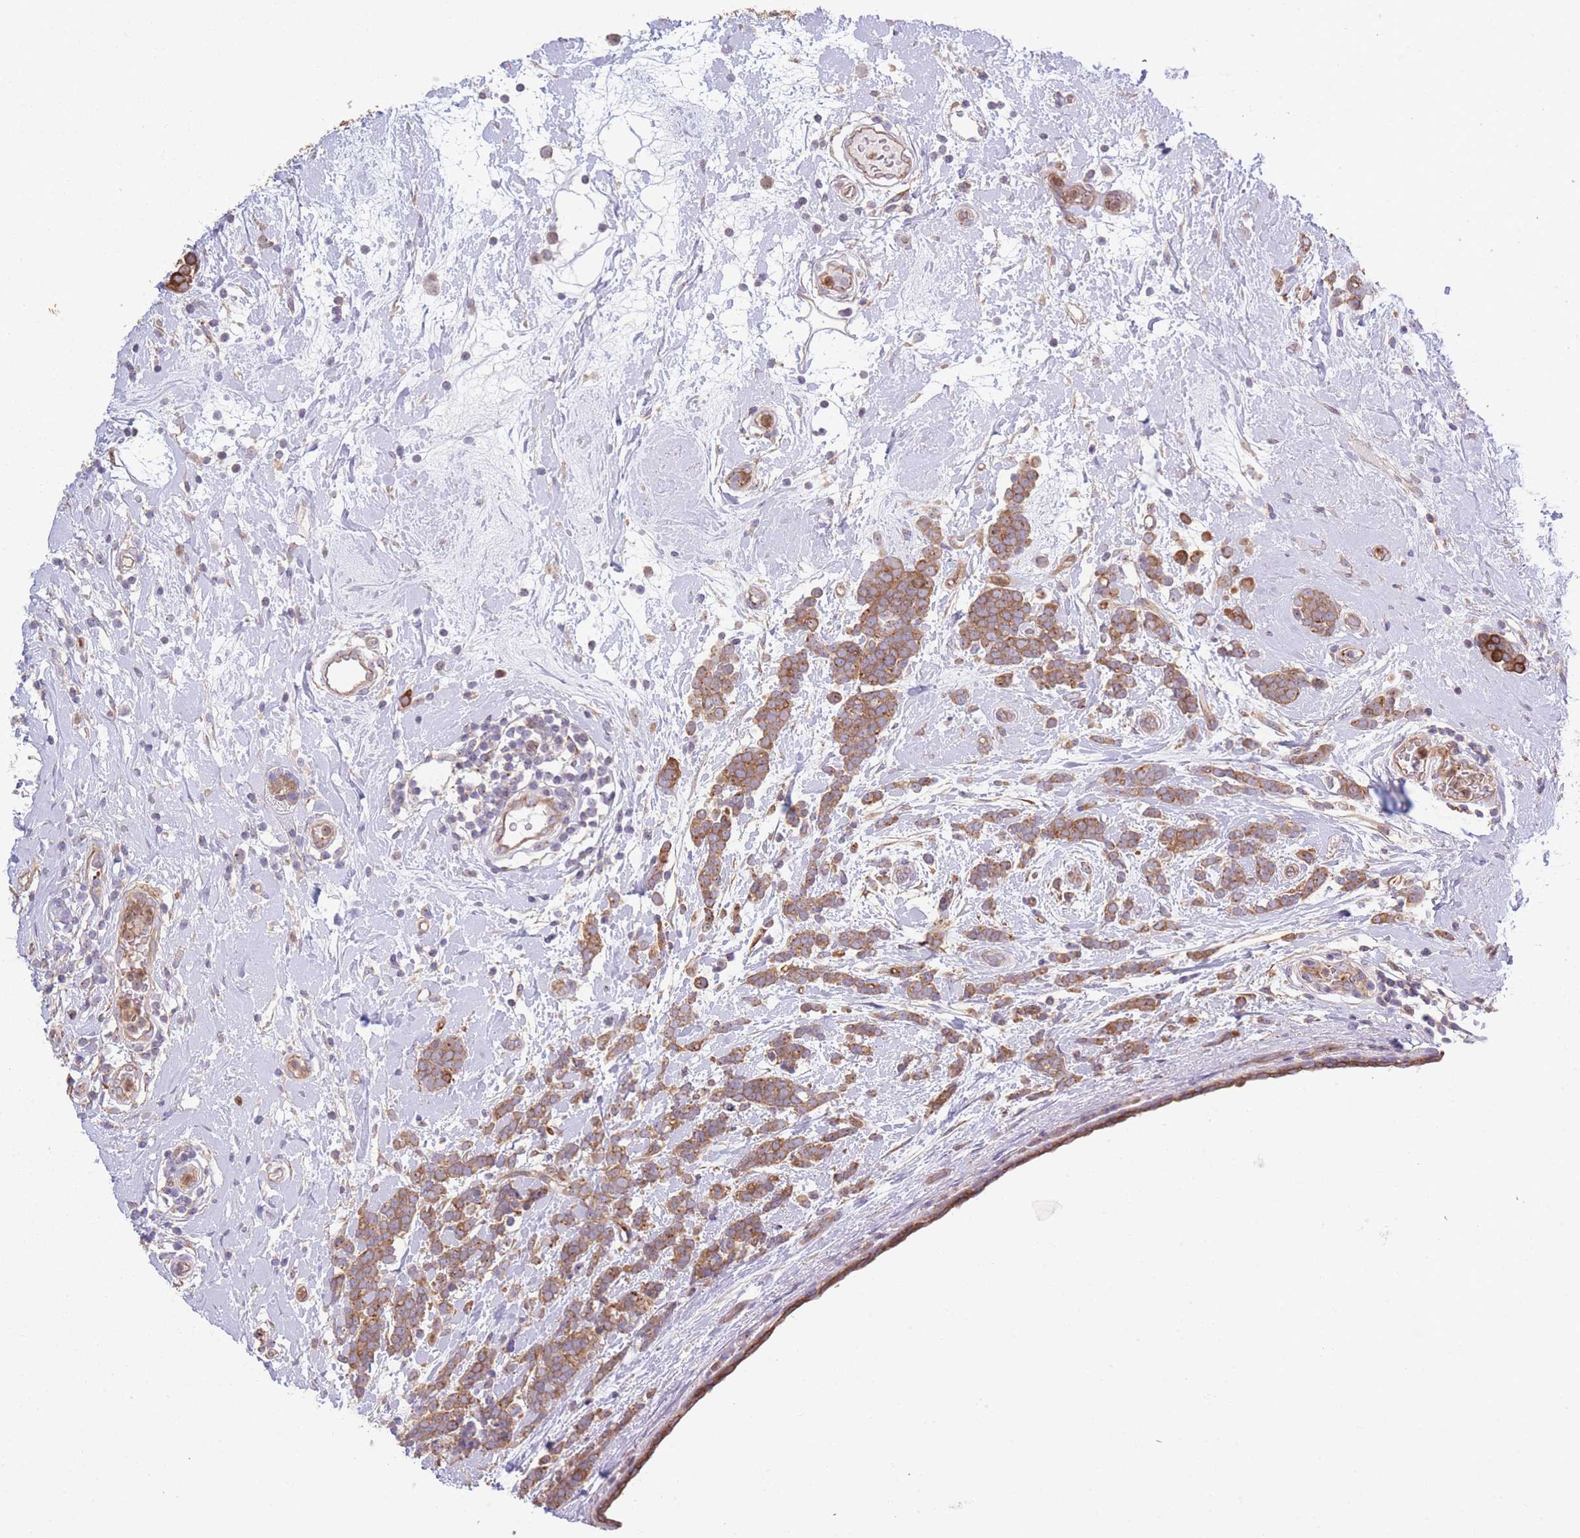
{"staining": {"intensity": "moderate", "quantity": ">75%", "location": "cytoplasmic/membranous"}, "tissue": "breast cancer", "cell_type": "Tumor cells", "image_type": "cancer", "snomed": [{"axis": "morphology", "description": "Lobular carcinoma"}, {"axis": "topography", "description": "Breast"}], "caption": "Lobular carcinoma (breast) was stained to show a protein in brown. There is medium levels of moderate cytoplasmic/membranous expression in approximately >75% of tumor cells. The staining was performed using DAB, with brown indicating positive protein expression. Nuclei are stained blue with hematoxylin.", "gene": "STEAP3", "patient": {"sex": "female", "age": 58}}